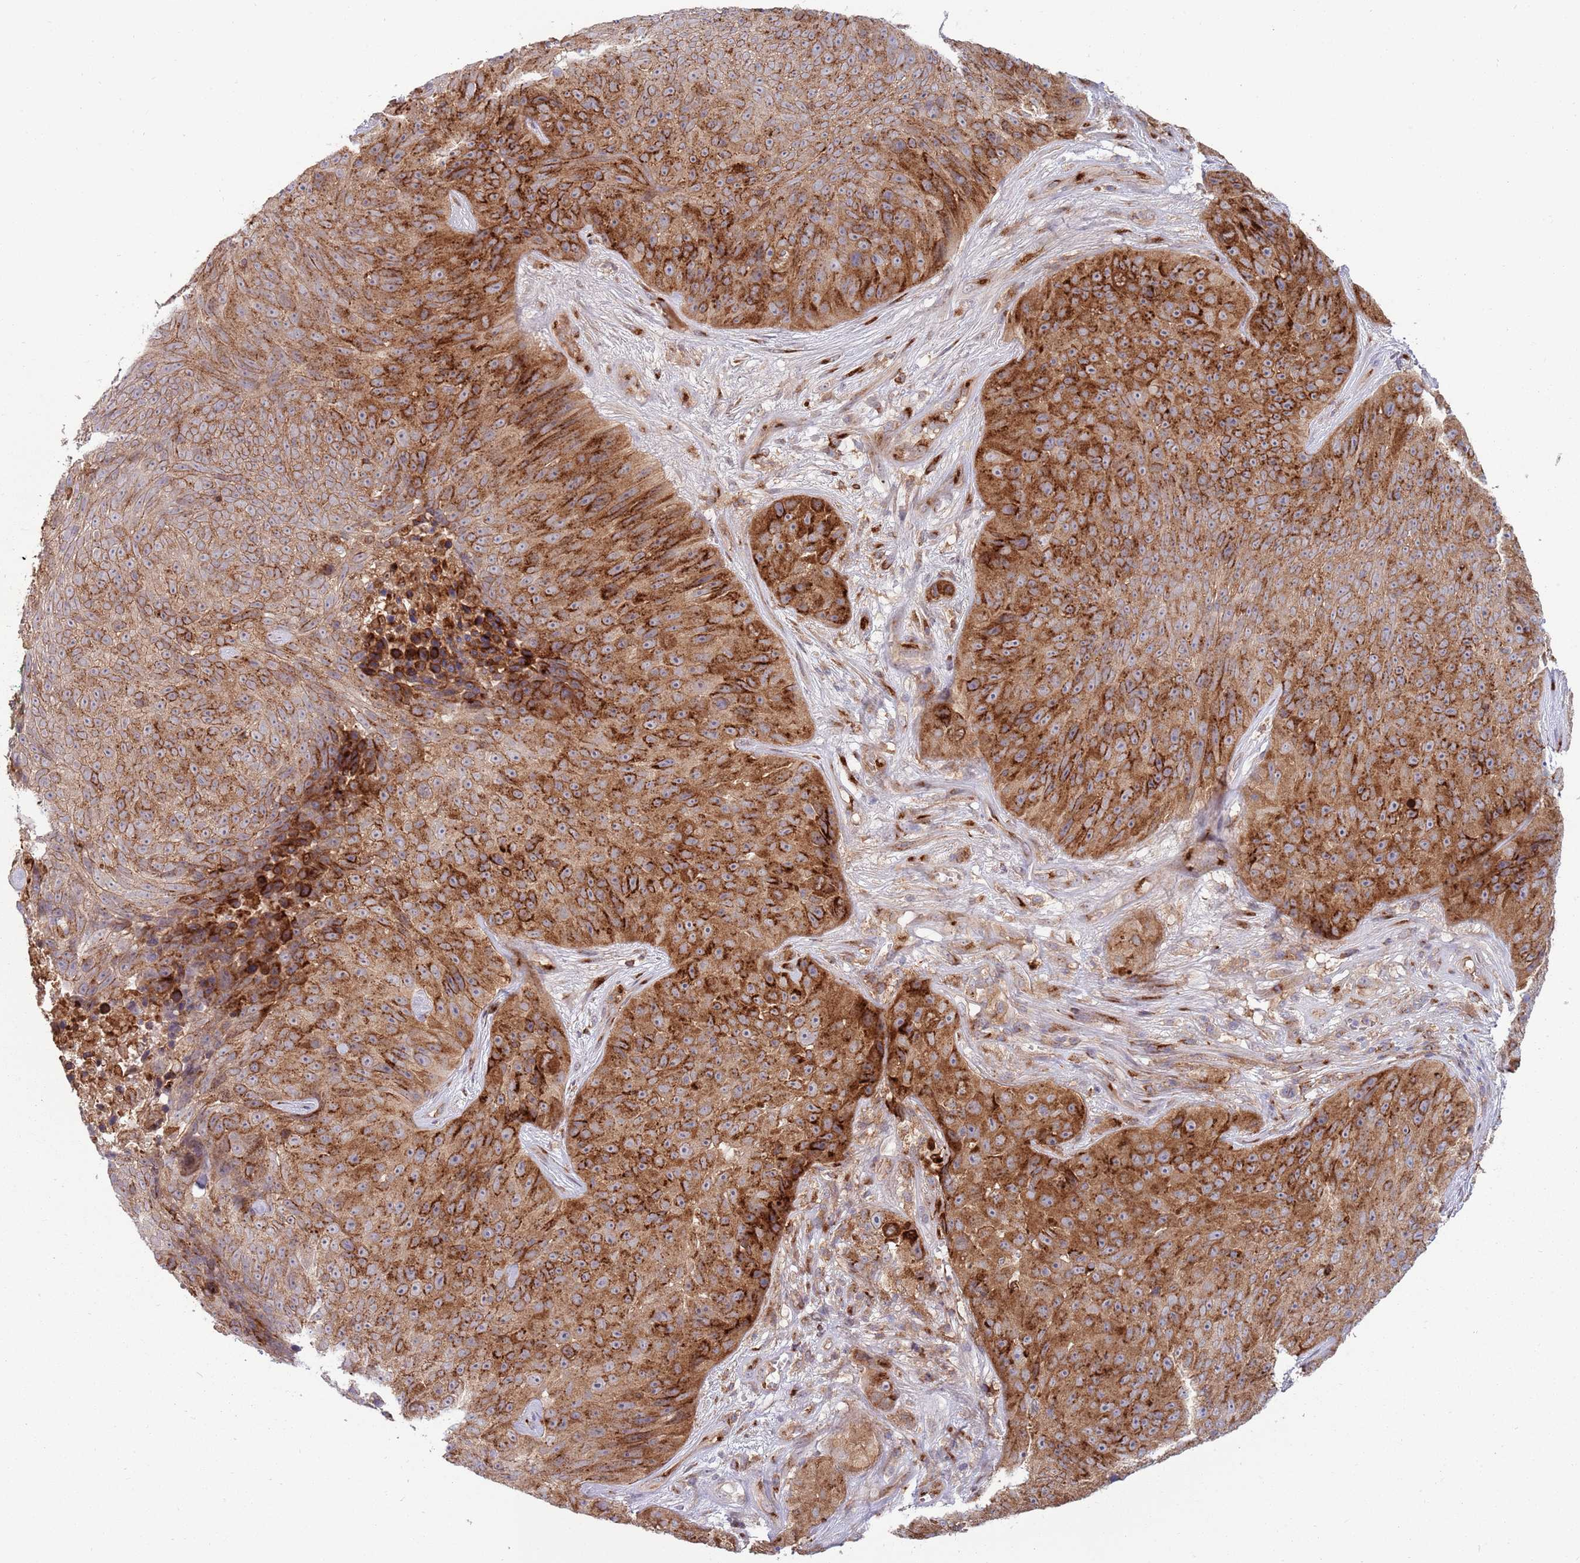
{"staining": {"intensity": "strong", "quantity": ">75%", "location": "cytoplasmic/membranous"}, "tissue": "skin cancer", "cell_type": "Tumor cells", "image_type": "cancer", "snomed": [{"axis": "morphology", "description": "Squamous cell carcinoma, NOS"}, {"axis": "topography", "description": "Skin"}], "caption": "Squamous cell carcinoma (skin) was stained to show a protein in brown. There is high levels of strong cytoplasmic/membranous staining in about >75% of tumor cells. The staining was performed using DAB, with brown indicating positive protein expression. Nuclei are stained blue with hematoxylin.", "gene": "BTBD7", "patient": {"sex": "female", "age": 87}}